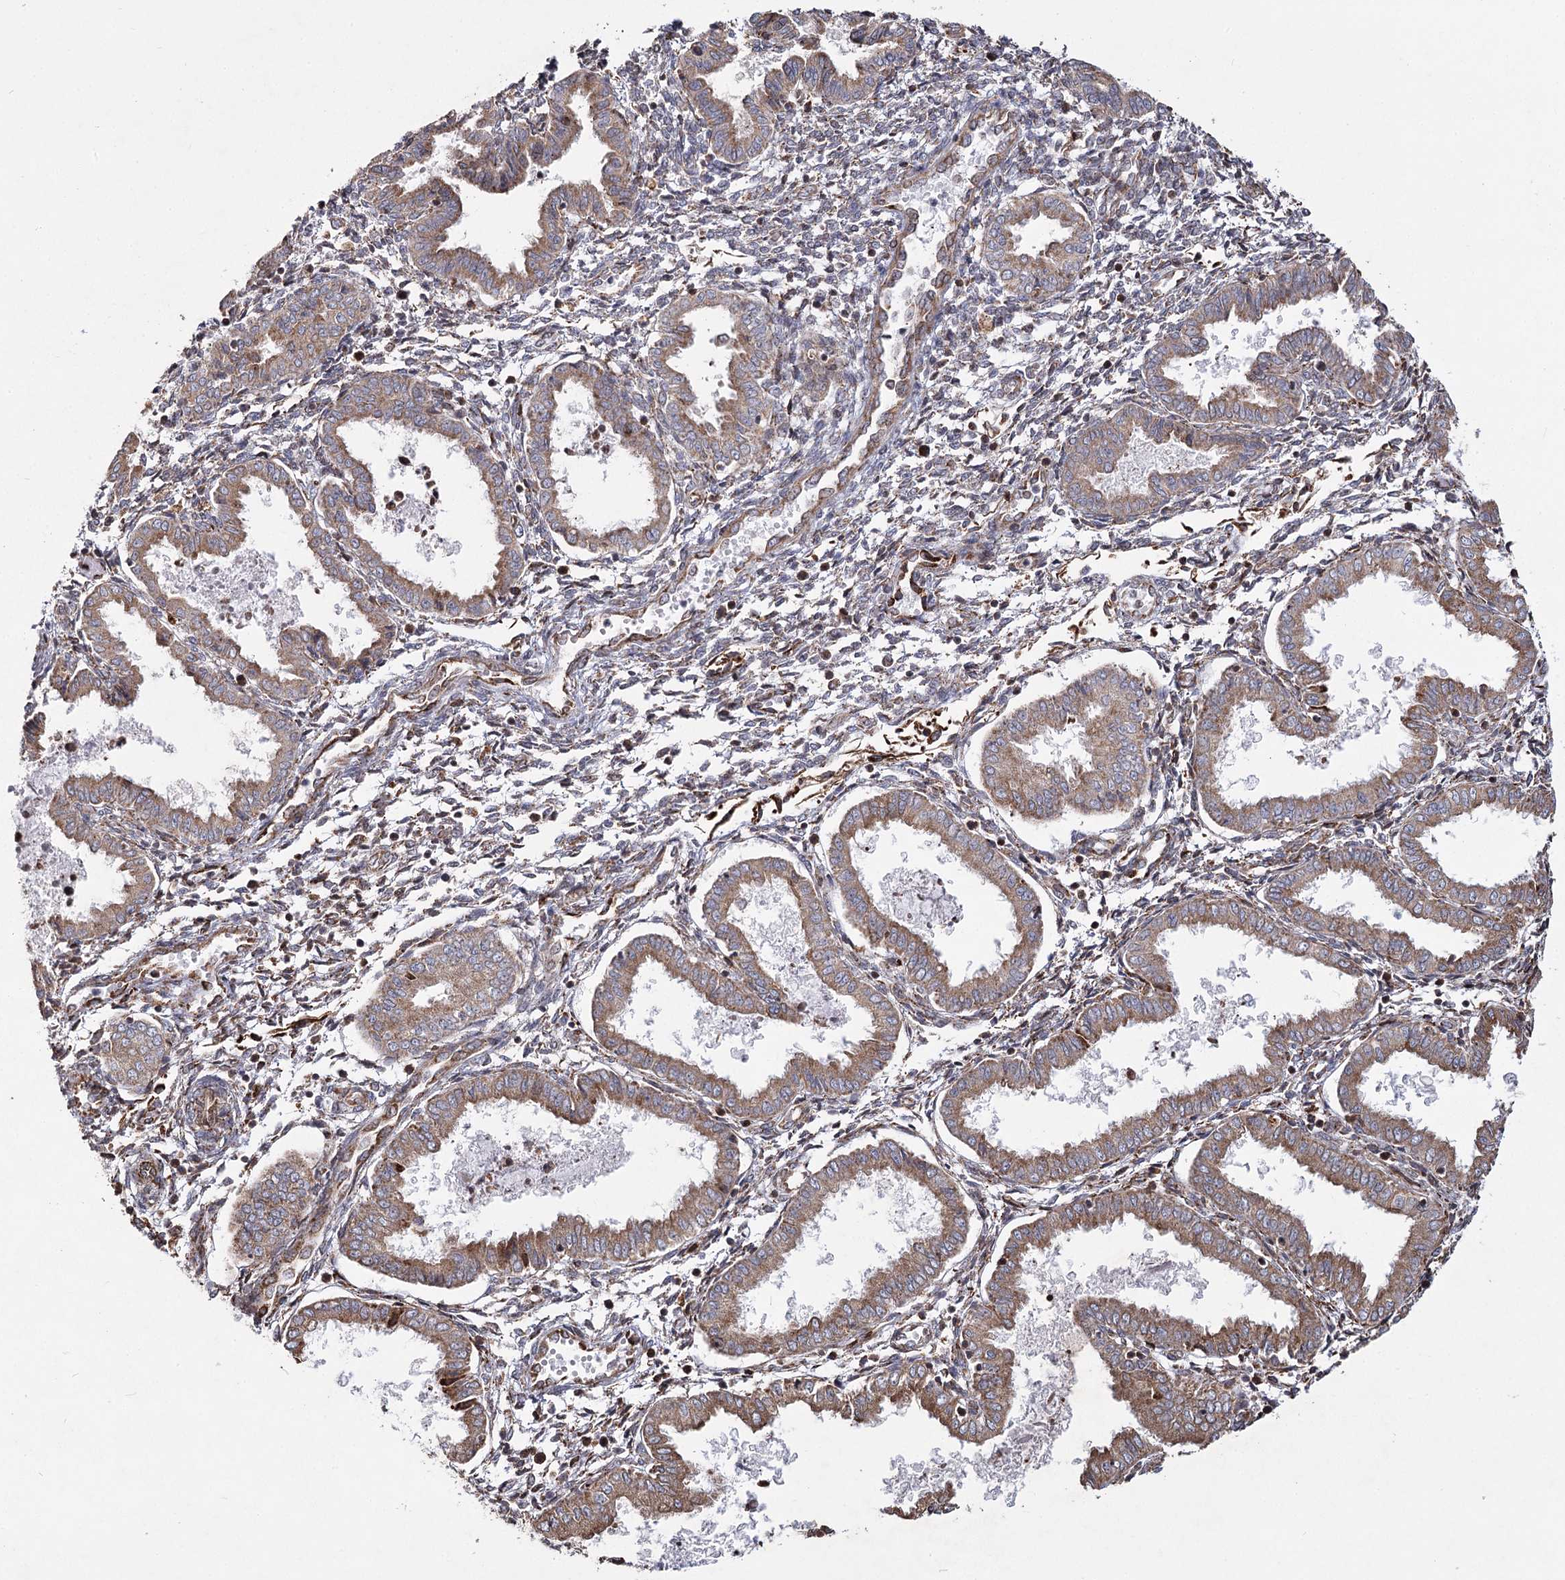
{"staining": {"intensity": "moderate", "quantity": "<25%", "location": "cytoplasmic/membranous"}, "tissue": "endometrium", "cell_type": "Cells in endometrial stroma", "image_type": "normal", "snomed": [{"axis": "morphology", "description": "Normal tissue, NOS"}, {"axis": "topography", "description": "Endometrium"}], "caption": "The photomicrograph shows immunohistochemical staining of benign endometrium. There is moderate cytoplasmic/membranous staining is identified in about <25% of cells in endometrial stroma.", "gene": "NHLRC2", "patient": {"sex": "female", "age": 33}}